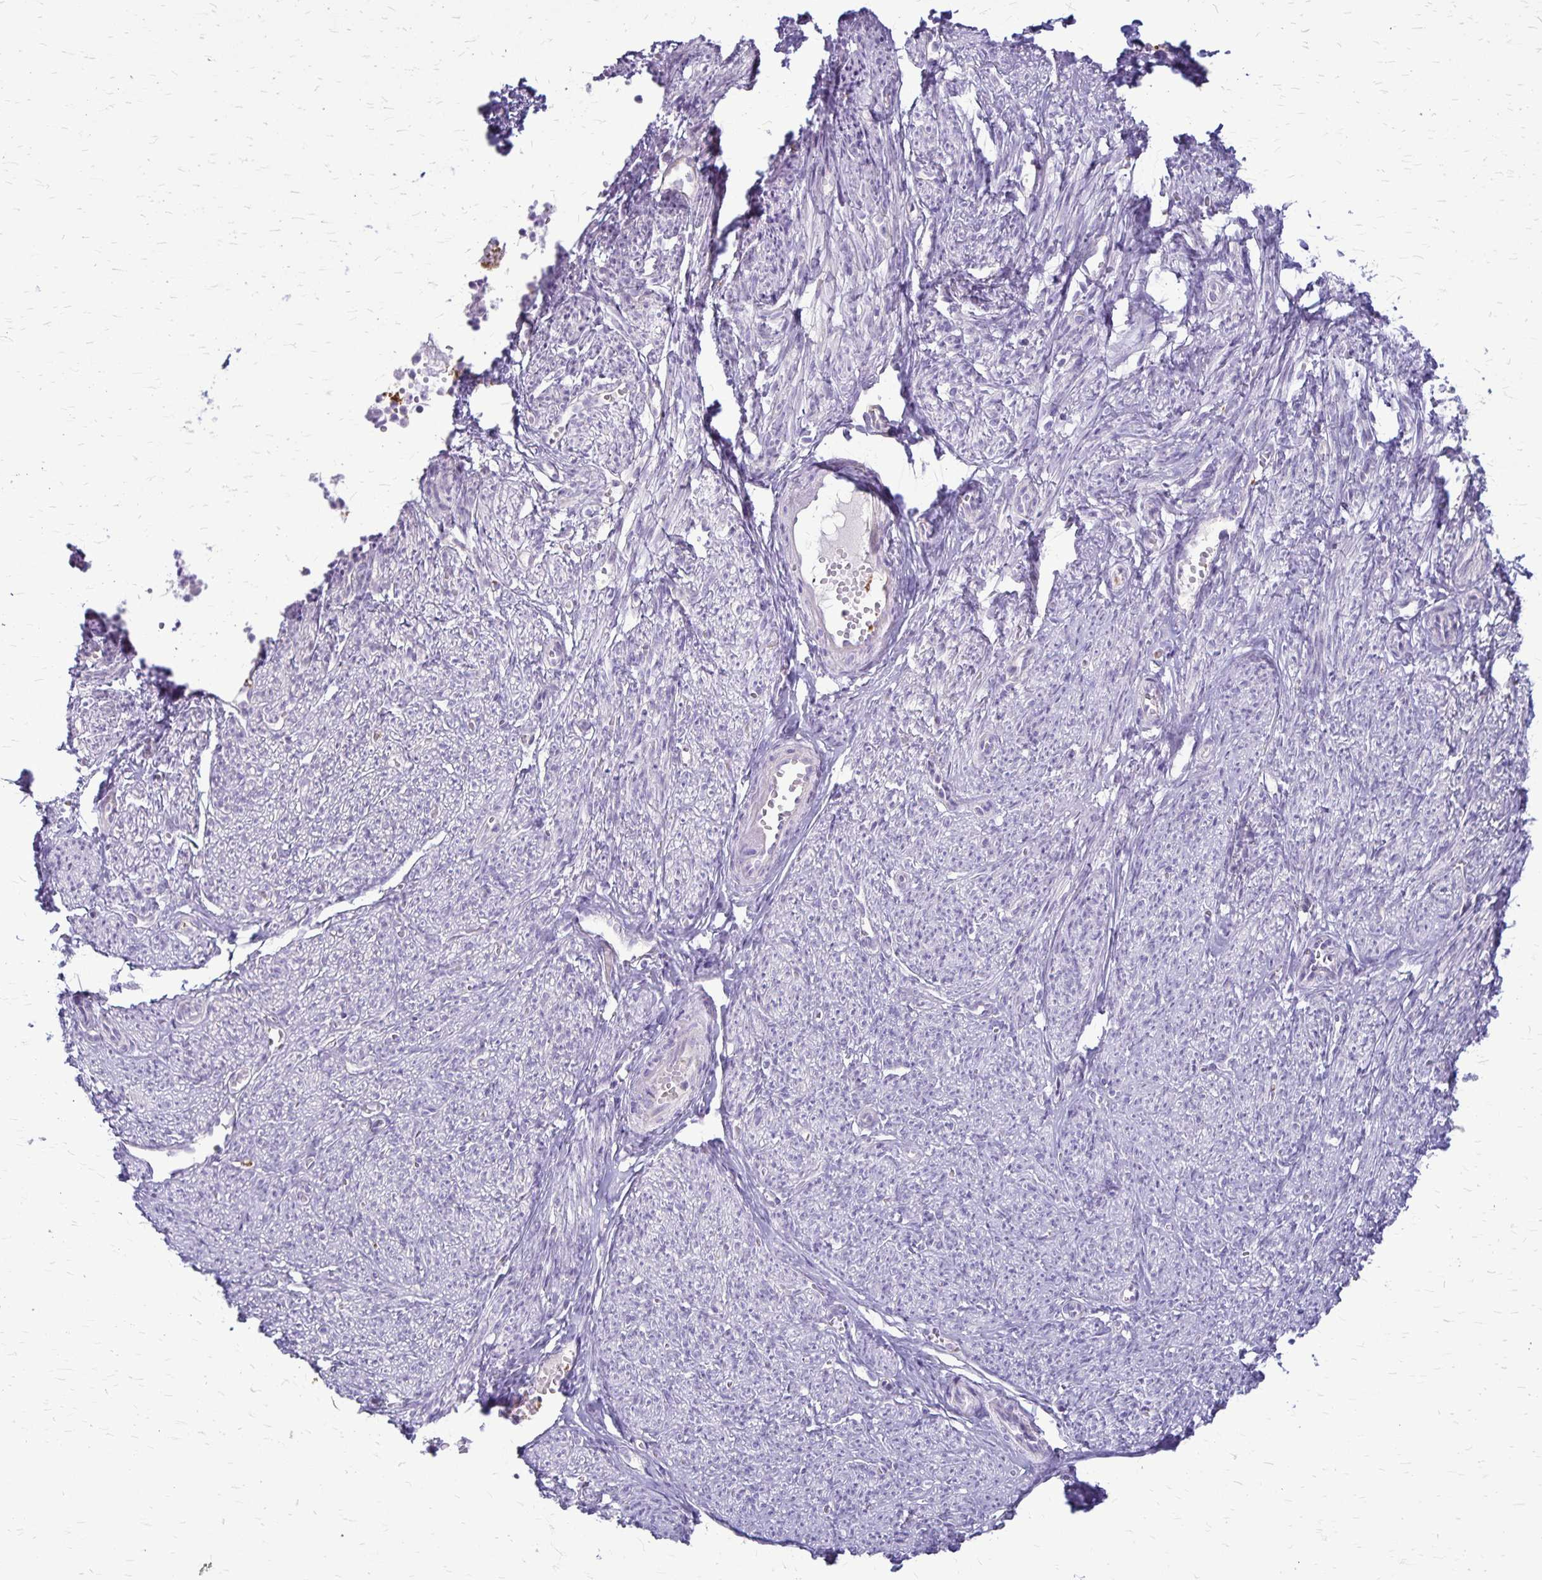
{"staining": {"intensity": "negative", "quantity": "none", "location": "none"}, "tissue": "smooth muscle", "cell_type": "Smooth muscle cells", "image_type": "normal", "snomed": [{"axis": "morphology", "description": "Normal tissue, NOS"}, {"axis": "topography", "description": "Smooth muscle"}], "caption": "Immunohistochemistry (IHC) histopathology image of normal human smooth muscle stained for a protein (brown), which displays no positivity in smooth muscle cells. The staining was performed using DAB (3,3'-diaminobenzidine) to visualize the protein expression in brown, while the nuclei were stained in blue with hematoxylin (Magnification: 20x).", "gene": "GP9", "patient": {"sex": "female", "age": 65}}